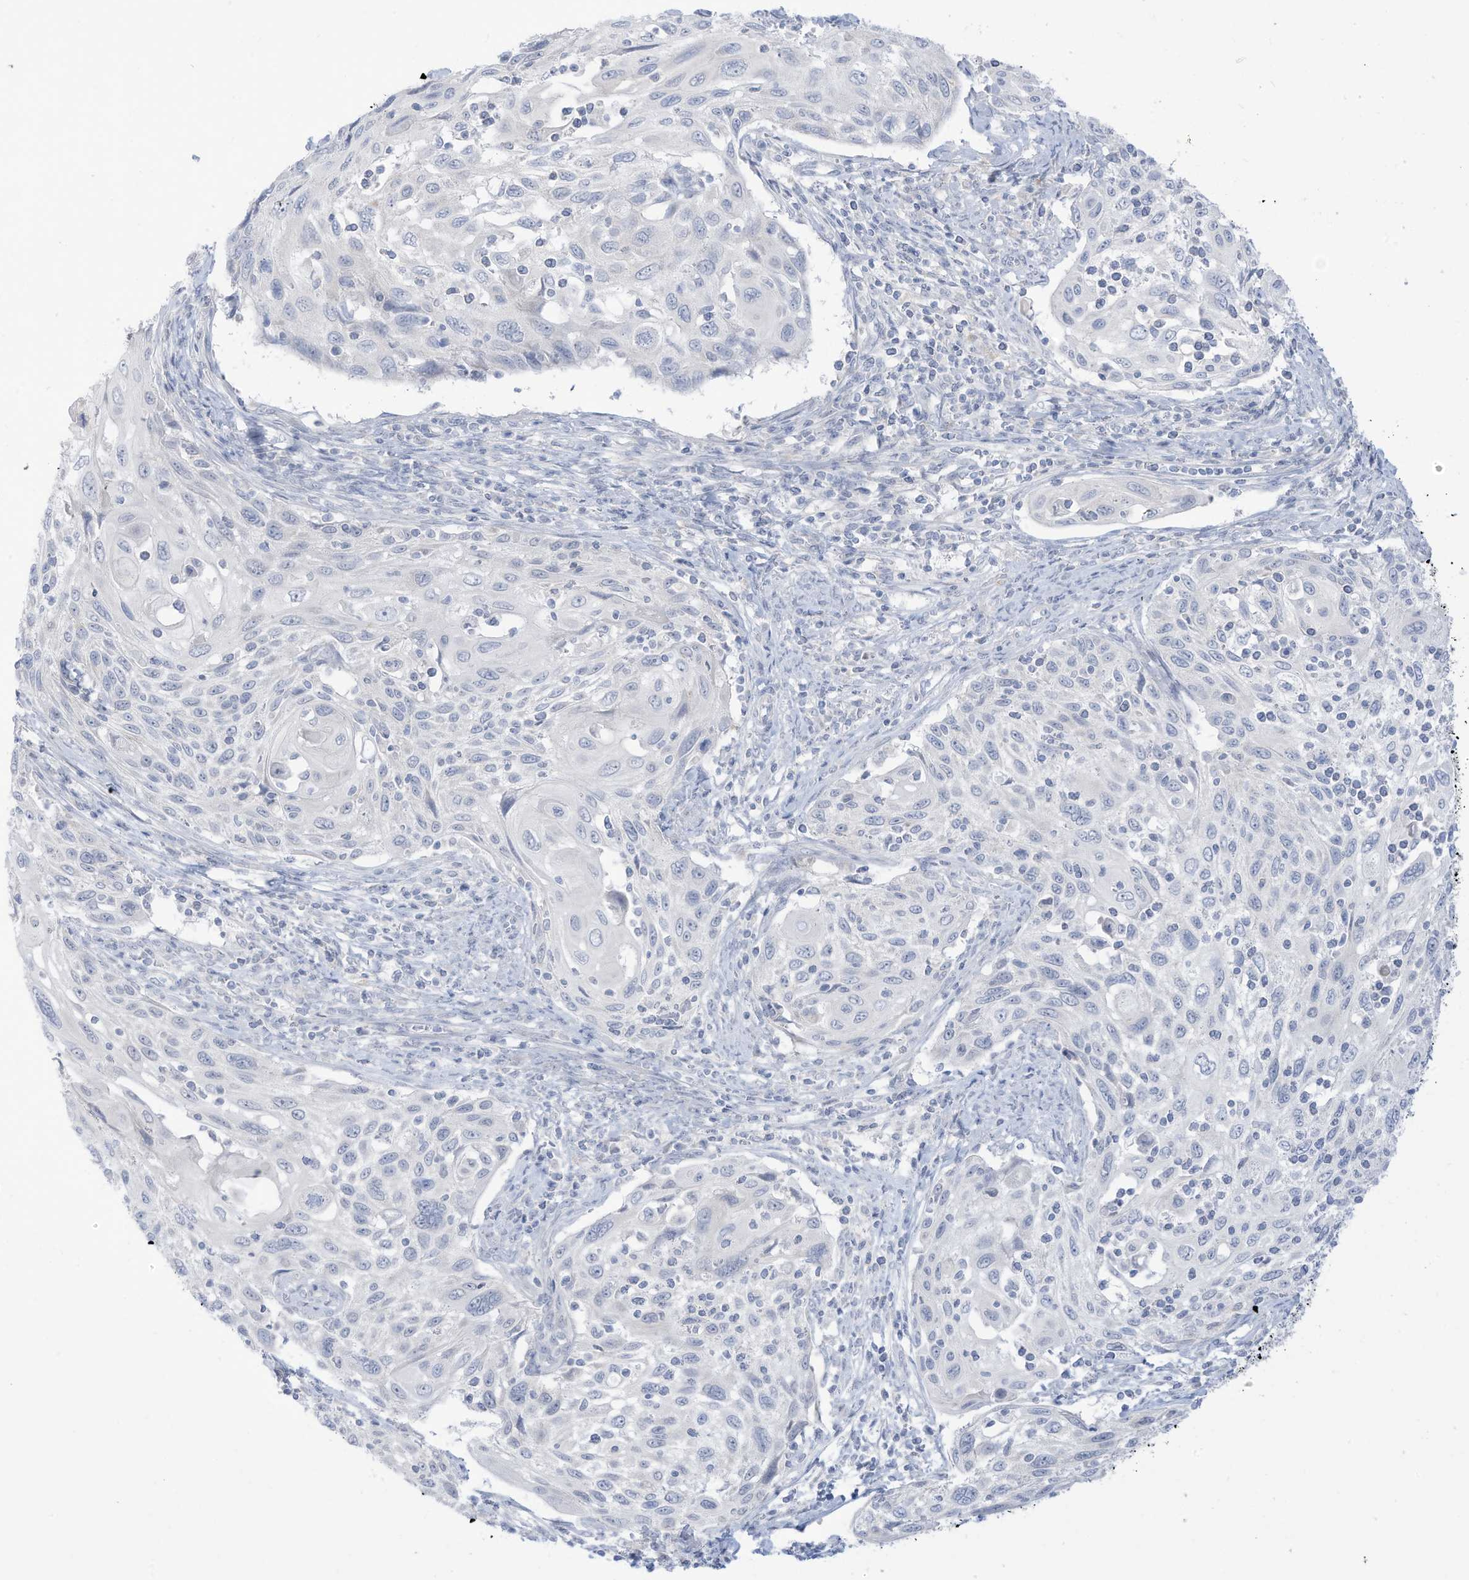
{"staining": {"intensity": "negative", "quantity": "none", "location": "none"}, "tissue": "cervical cancer", "cell_type": "Tumor cells", "image_type": "cancer", "snomed": [{"axis": "morphology", "description": "Squamous cell carcinoma, NOS"}, {"axis": "topography", "description": "Cervix"}], "caption": "Protein analysis of cervical cancer shows no significant staining in tumor cells. (DAB (3,3'-diaminobenzidine) immunohistochemistry with hematoxylin counter stain).", "gene": "OGT", "patient": {"sex": "female", "age": 70}}